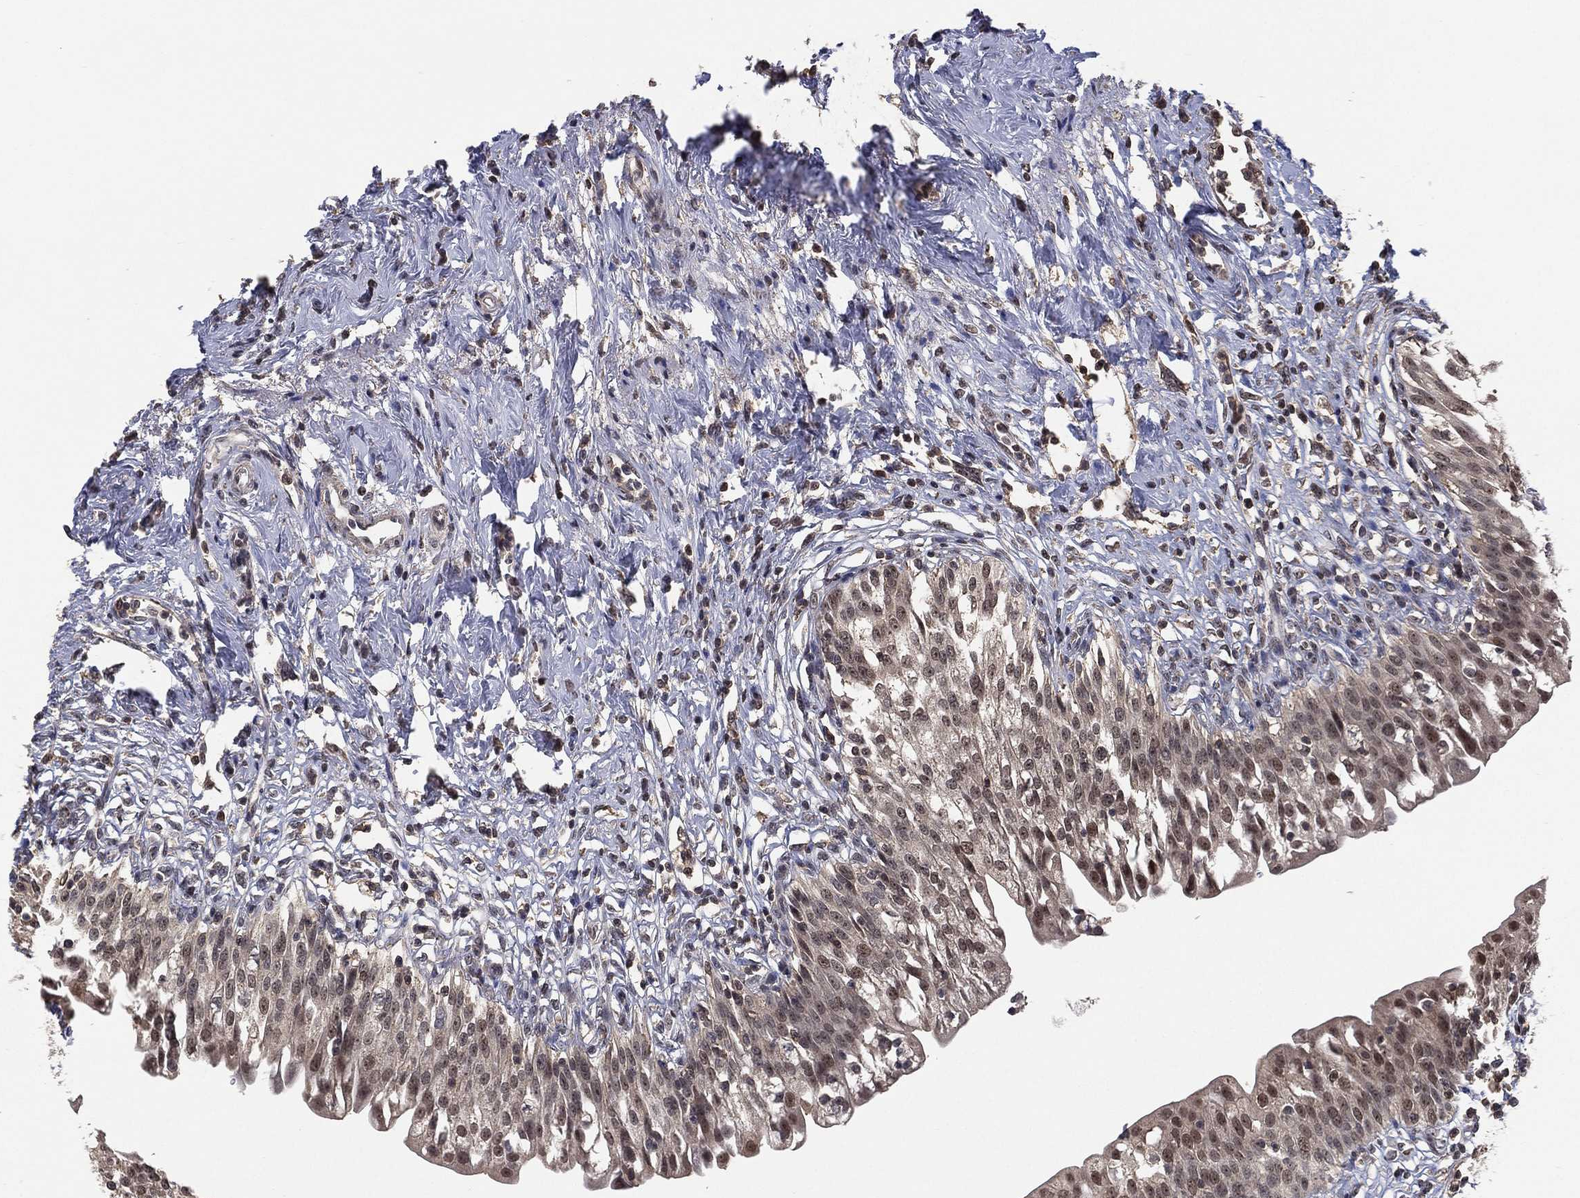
{"staining": {"intensity": "moderate", "quantity": "25%-75%", "location": "nuclear"}, "tissue": "urinary bladder", "cell_type": "Urothelial cells", "image_type": "normal", "snomed": [{"axis": "morphology", "description": "Normal tissue, NOS"}, {"axis": "topography", "description": "Urinary bladder"}], "caption": "The immunohistochemical stain labels moderate nuclear expression in urothelial cells of normal urinary bladder. (DAB = brown stain, brightfield microscopy at high magnification).", "gene": "NELFCD", "patient": {"sex": "male", "age": 76}}